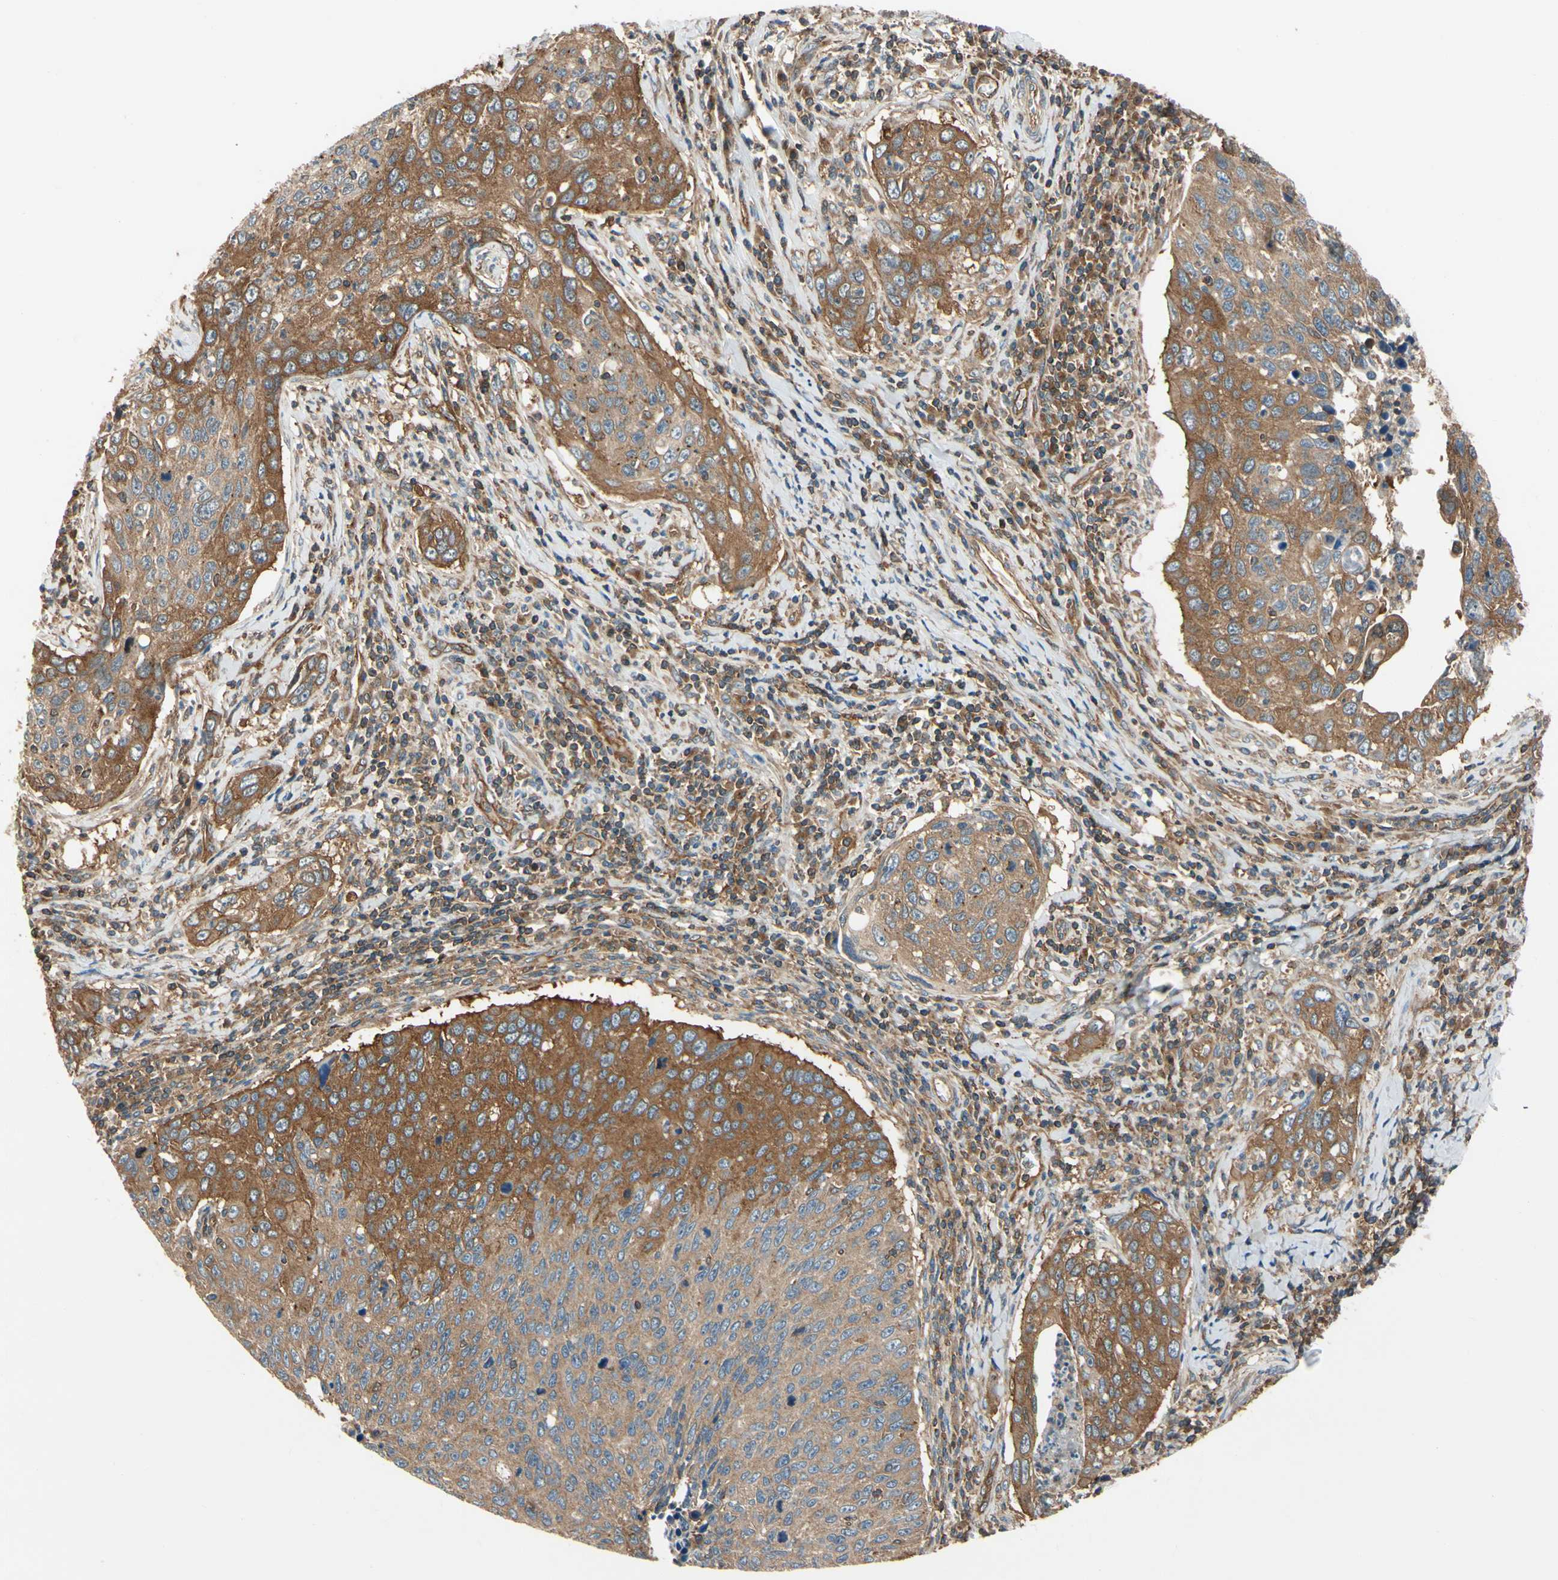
{"staining": {"intensity": "moderate", "quantity": "25%-75%", "location": "cytoplasmic/membranous"}, "tissue": "cervical cancer", "cell_type": "Tumor cells", "image_type": "cancer", "snomed": [{"axis": "morphology", "description": "Squamous cell carcinoma, NOS"}, {"axis": "topography", "description": "Cervix"}], "caption": "Human squamous cell carcinoma (cervical) stained for a protein (brown) demonstrates moderate cytoplasmic/membranous positive expression in about 25%-75% of tumor cells.", "gene": "EPS15", "patient": {"sex": "female", "age": 53}}